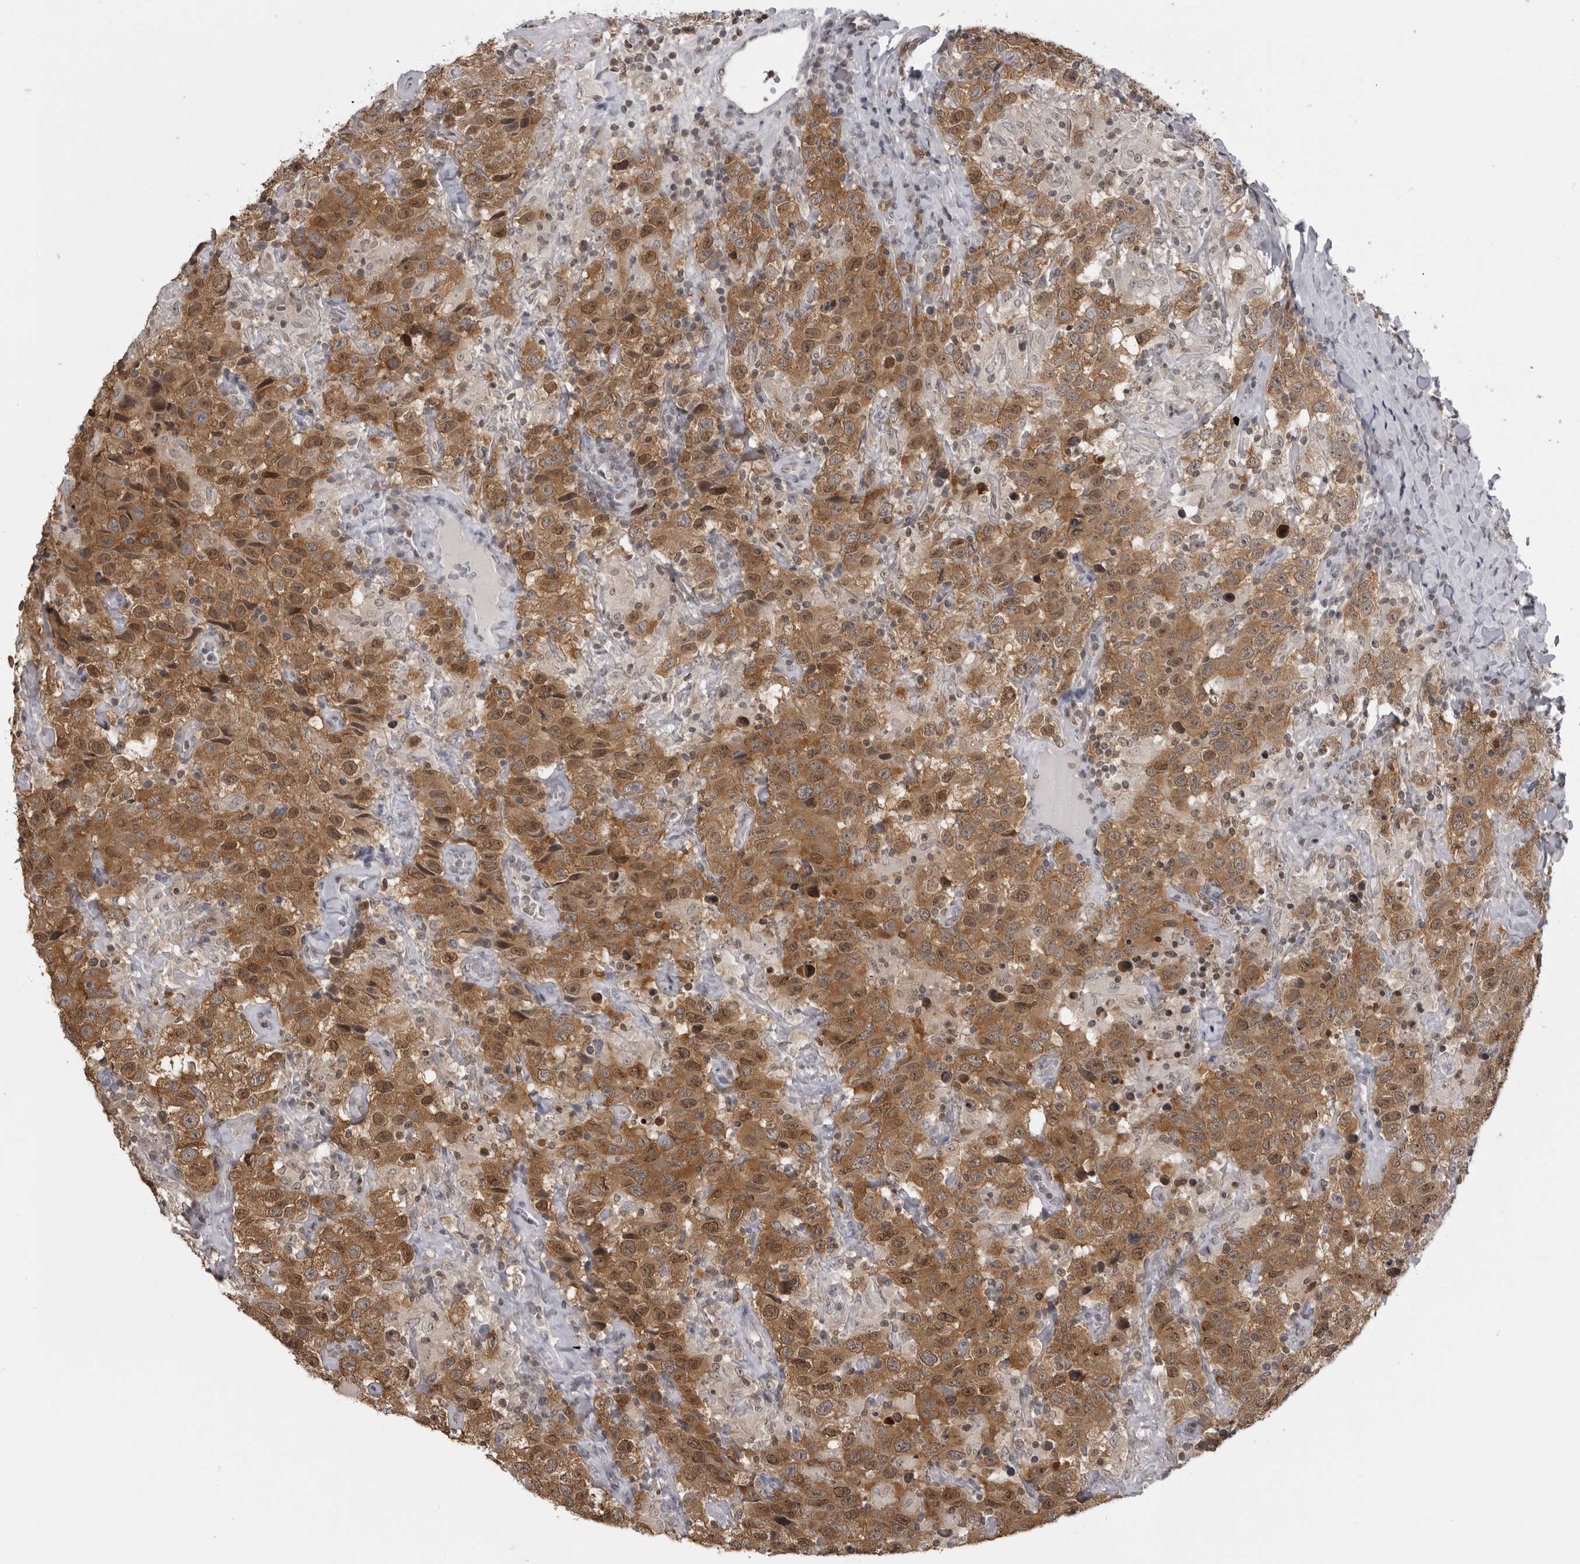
{"staining": {"intensity": "moderate", "quantity": ">75%", "location": "cytoplasmic/membranous,nuclear"}, "tissue": "testis cancer", "cell_type": "Tumor cells", "image_type": "cancer", "snomed": [{"axis": "morphology", "description": "Seminoma, NOS"}, {"axis": "topography", "description": "Testis"}], "caption": "Protein analysis of testis cancer (seminoma) tissue exhibits moderate cytoplasmic/membranous and nuclear staining in about >75% of tumor cells. (Brightfield microscopy of DAB IHC at high magnification).", "gene": "PDCL3", "patient": {"sex": "male", "age": 41}}